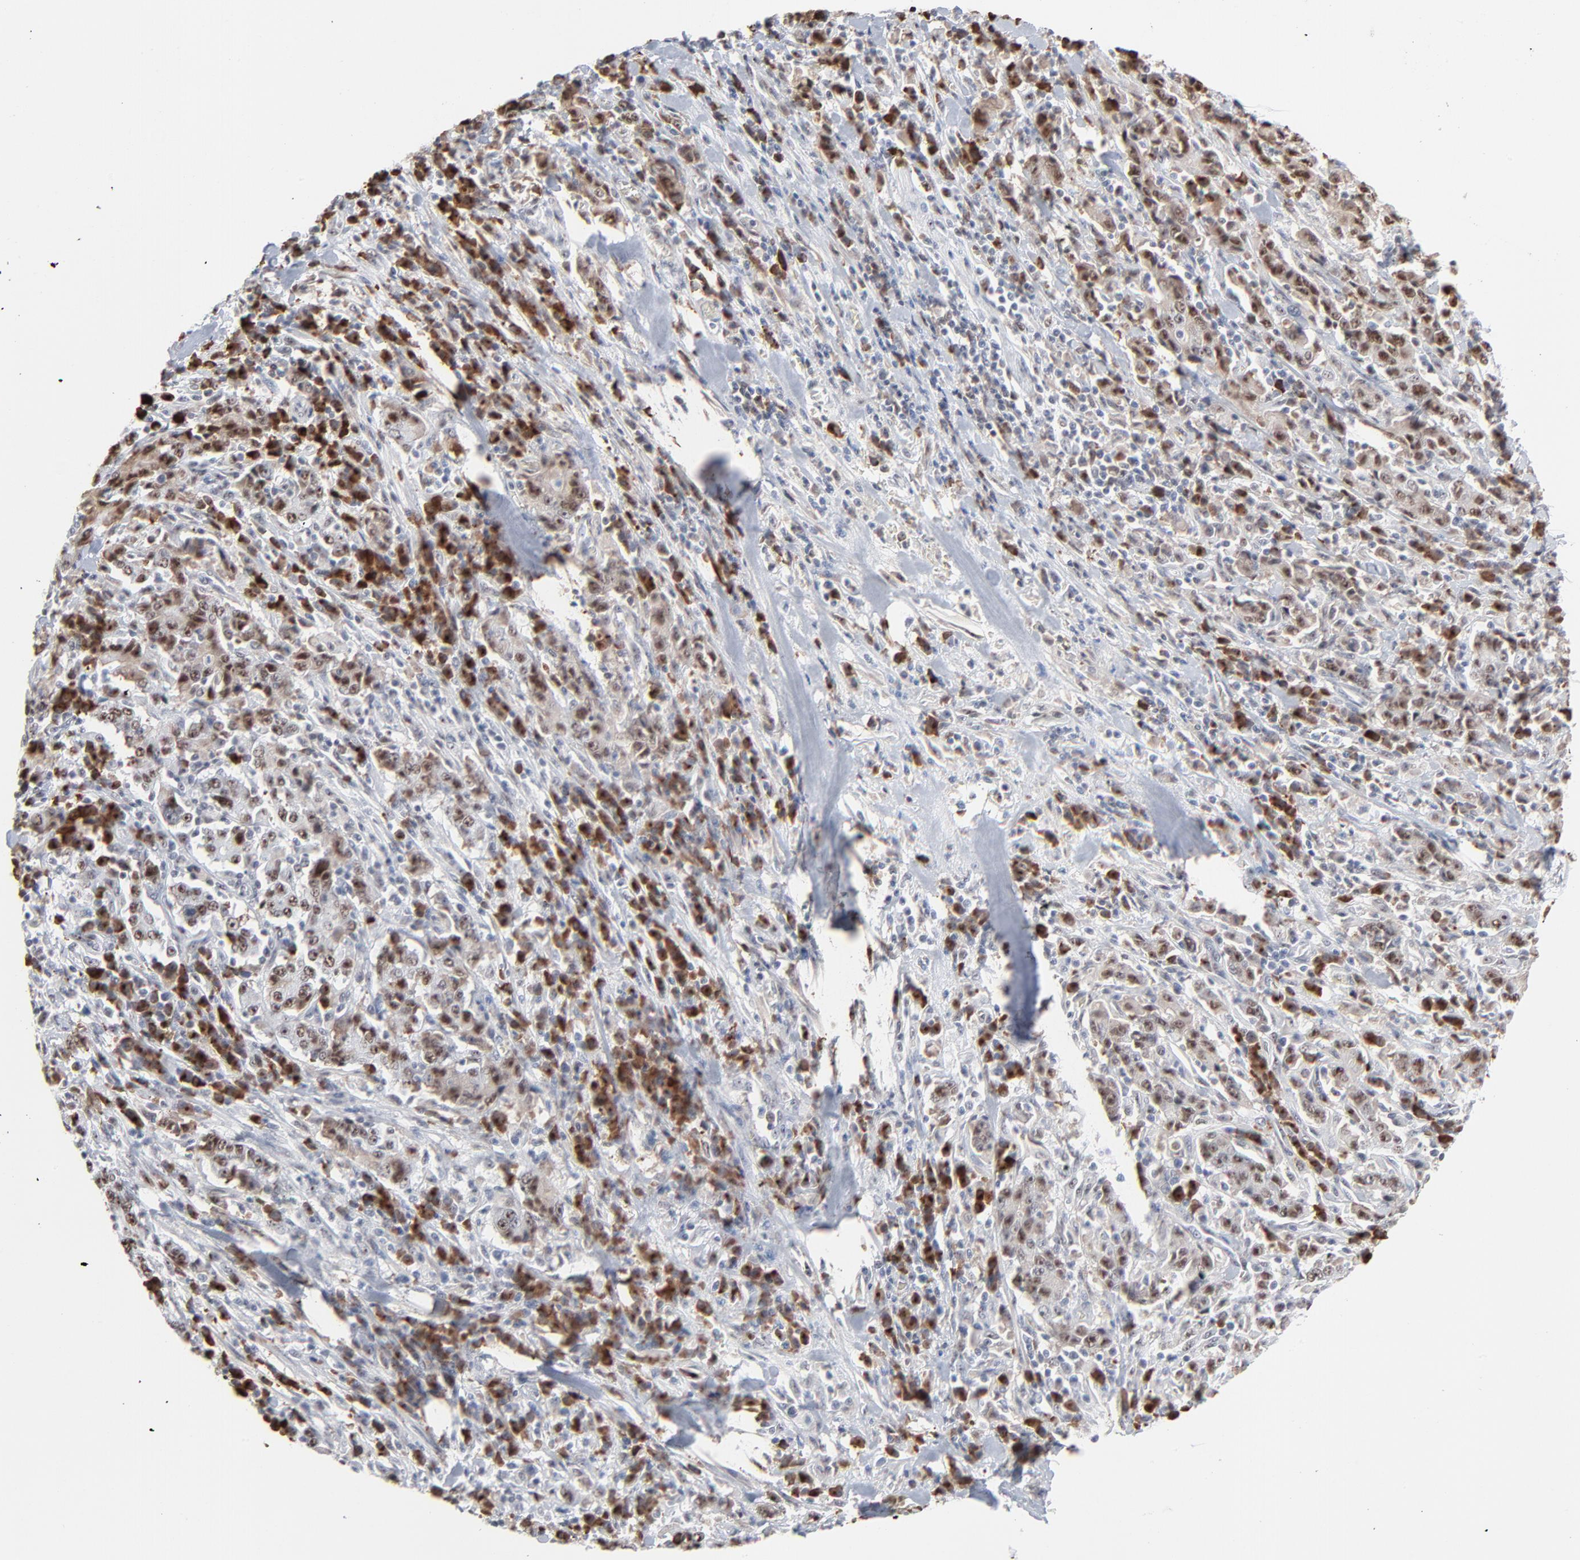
{"staining": {"intensity": "strong", "quantity": ">75%", "location": "nuclear"}, "tissue": "stomach cancer", "cell_type": "Tumor cells", "image_type": "cancer", "snomed": [{"axis": "morphology", "description": "Normal tissue, NOS"}, {"axis": "morphology", "description": "Adenocarcinoma, NOS"}, {"axis": "topography", "description": "Stomach, upper"}, {"axis": "topography", "description": "Stomach"}], "caption": "Immunohistochemistry (IHC) histopathology image of neoplastic tissue: human stomach cancer stained using immunohistochemistry (IHC) reveals high levels of strong protein expression localized specifically in the nuclear of tumor cells, appearing as a nuclear brown color.", "gene": "MPHOSPH6", "patient": {"sex": "male", "age": 59}}